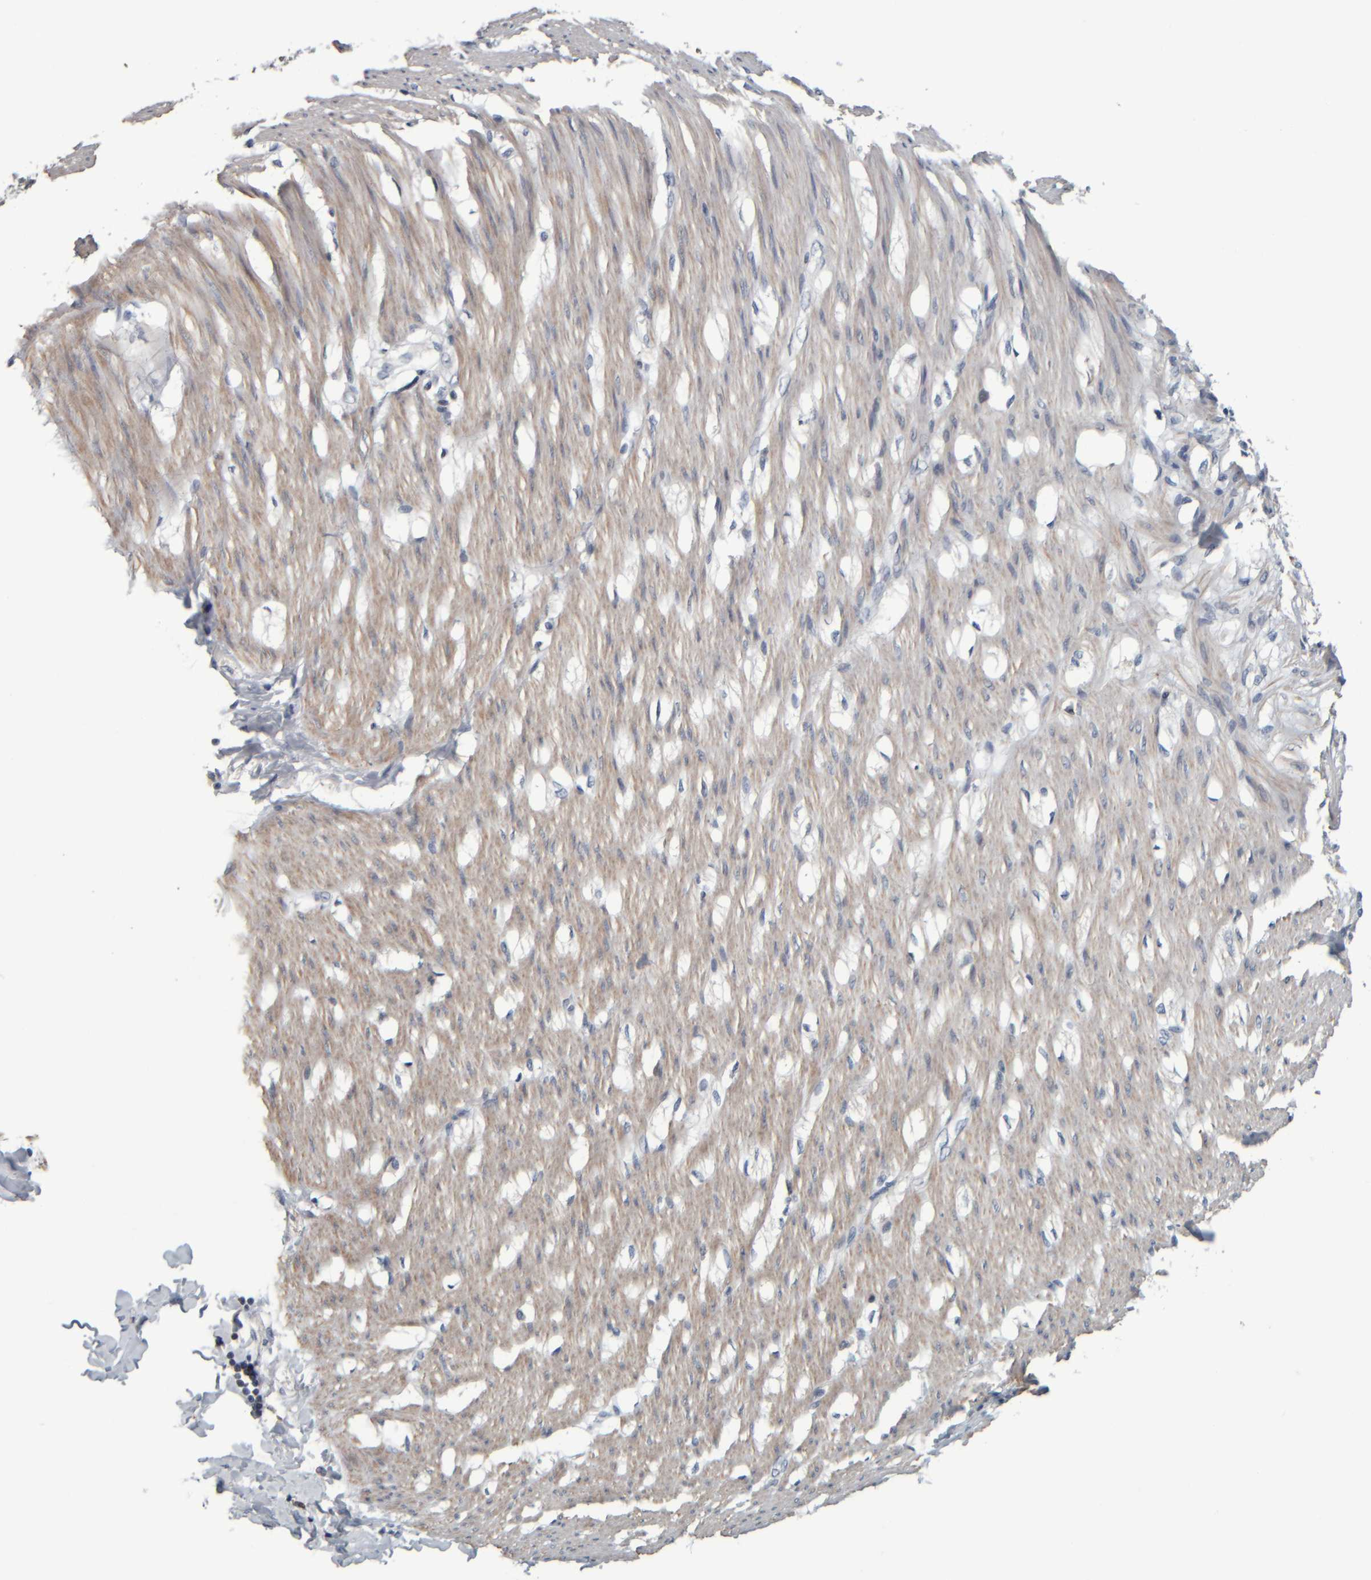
{"staining": {"intensity": "weak", "quantity": "25%-75%", "location": "cytoplasmic/membranous"}, "tissue": "smooth muscle", "cell_type": "Smooth muscle cells", "image_type": "normal", "snomed": [{"axis": "morphology", "description": "Normal tissue, NOS"}, {"axis": "morphology", "description": "Adenocarcinoma, NOS"}, {"axis": "topography", "description": "Smooth muscle"}, {"axis": "topography", "description": "Colon"}], "caption": "Smooth muscle stained with immunohistochemistry shows weak cytoplasmic/membranous staining in about 25%-75% of smooth muscle cells. (Brightfield microscopy of DAB IHC at high magnification).", "gene": "CAVIN4", "patient": {"sex": "male", "age": 14}}